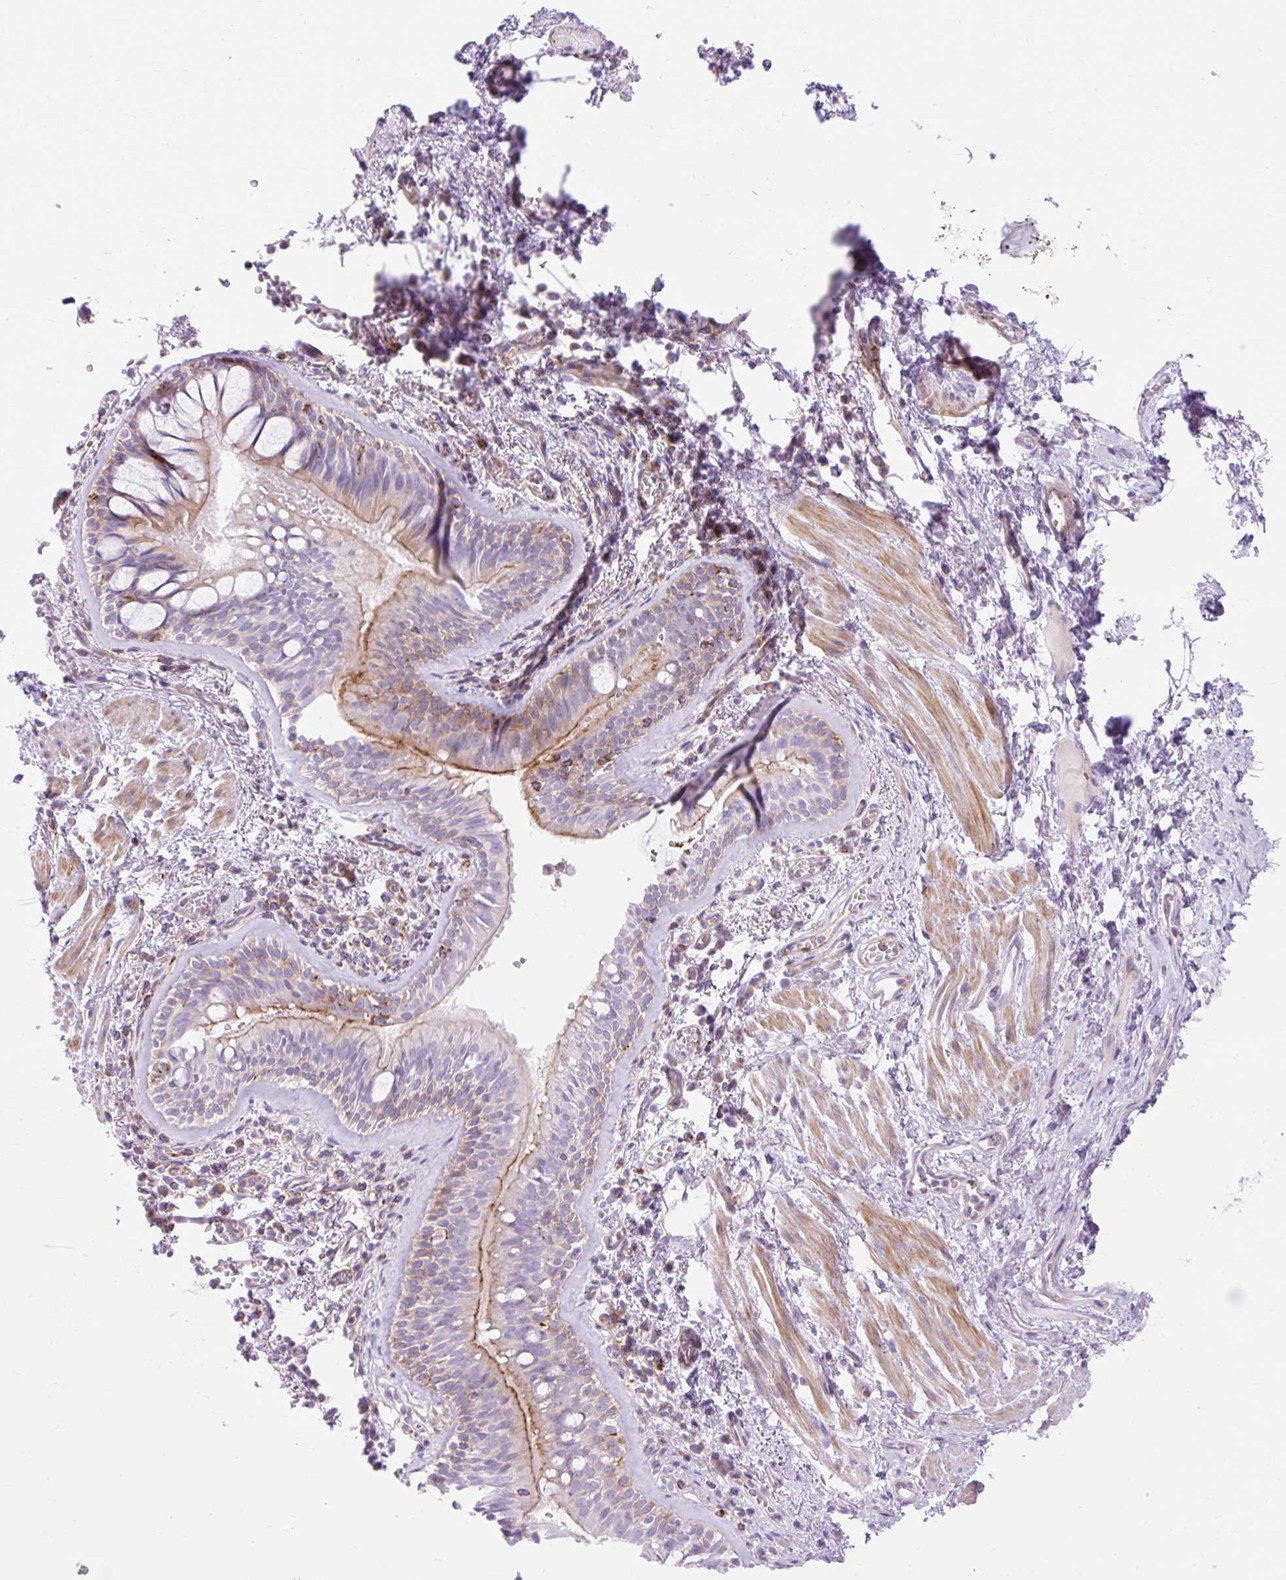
{"staining": {"intensity": "moderate", "quantity": "25%-75%", "location": "cytoplasmic/membranous"}, "tissue": "bronchus", "cell_type": "Respiratory epithelial cells", "image_type": "normal", "snomed": [{"axis": "morphology", "description": "Normal tissue, NOS"}, {"axis": "topography", "description": "Cartilage tissue"}, {"axis": "topography", "description": "Bronchus"}], "caption": "Moderate cytoplasmic/membranous positivity is identified in approximately 25%-75% of respiratory epithelial cells in normal bronchus. Nuclei are stained in blue.", "gene": "CORO7", "patient": {"sex": "male", "age": 78}}